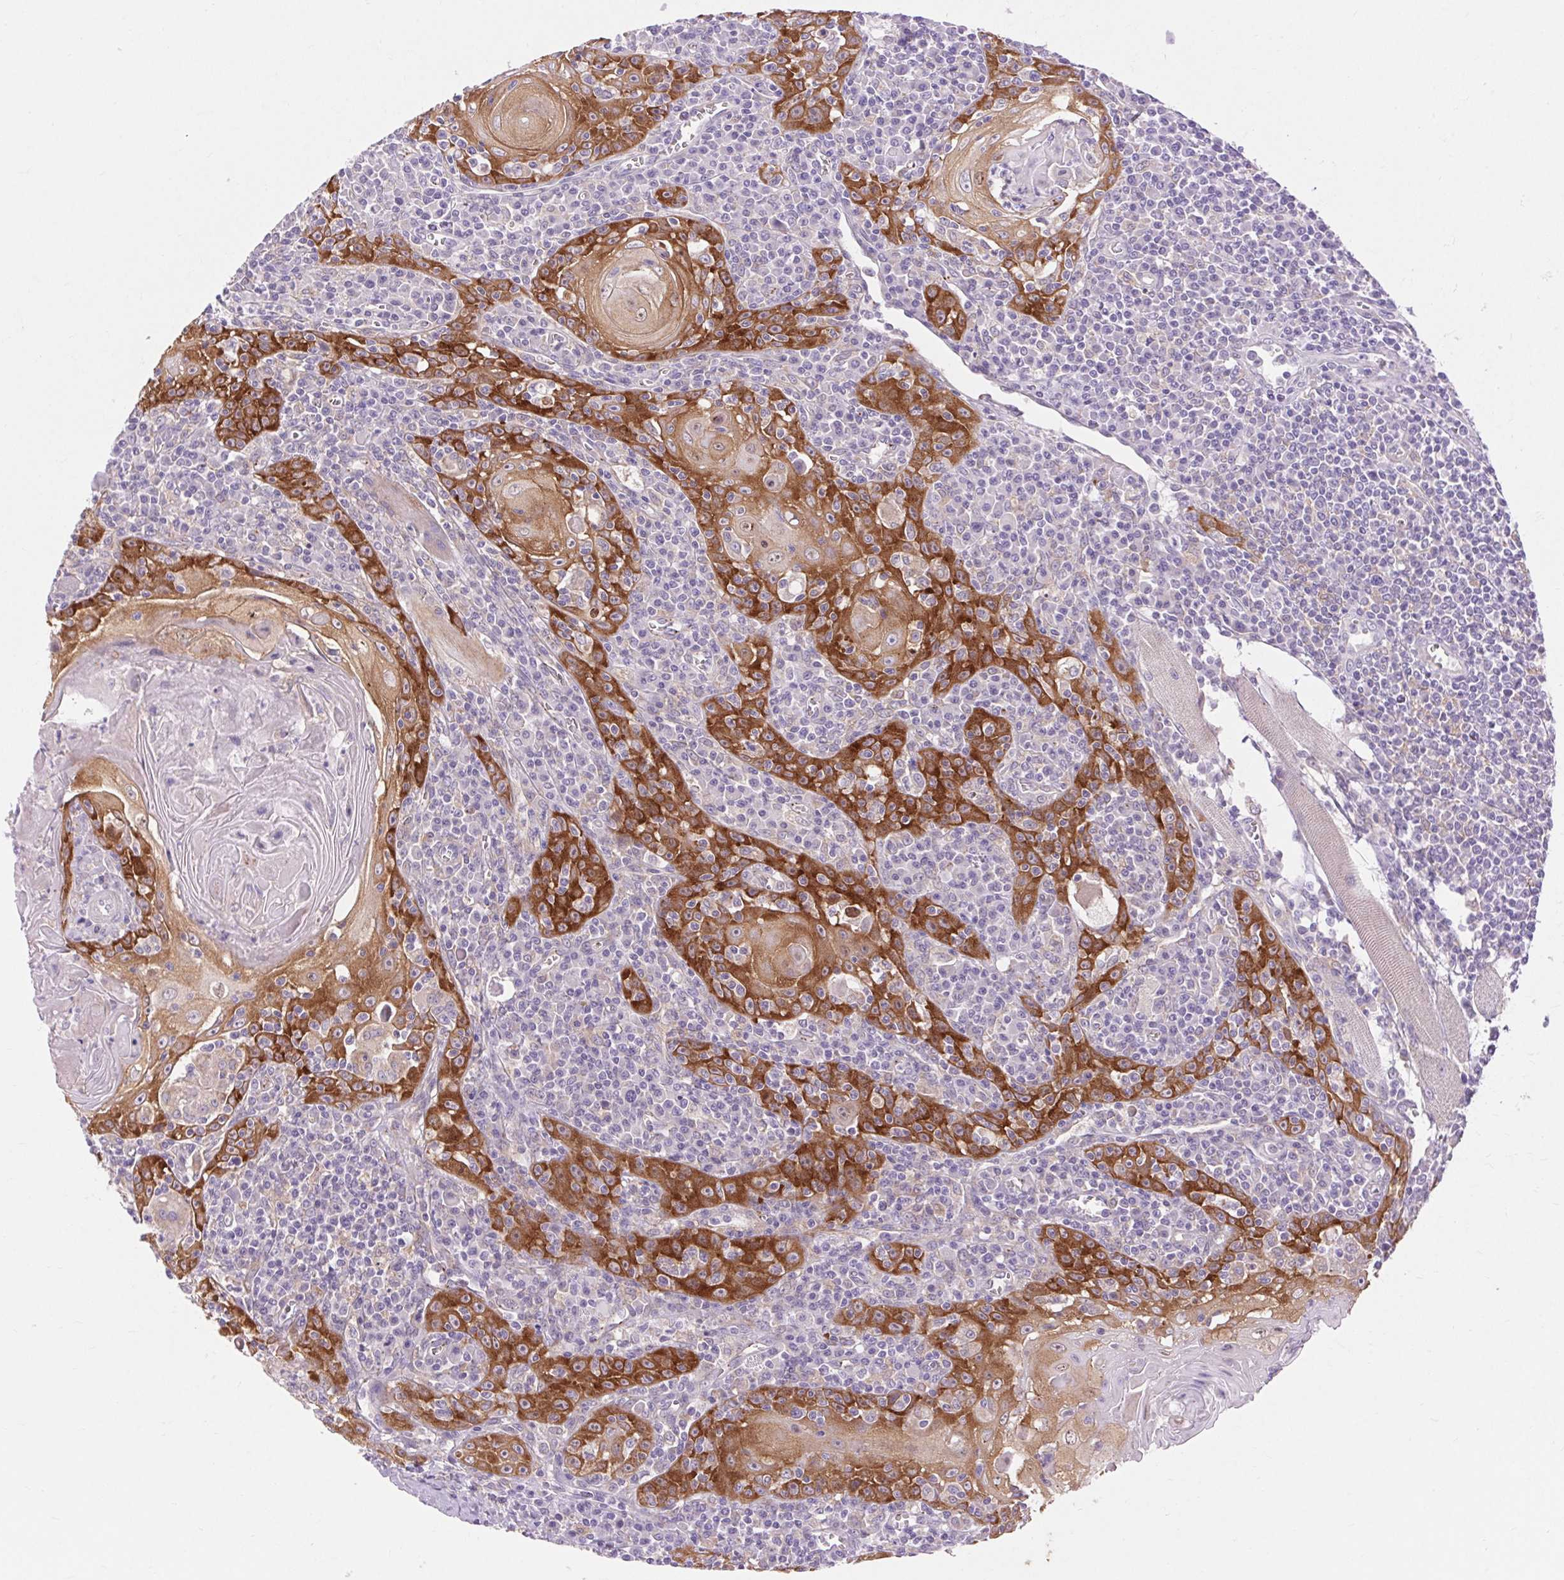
{"staining": {"intensity": "strong", "quantity": ">75%", "location": "cytoplasmic/membranous"}, "tissue": "head and neck cancer", "cell_type": "Tumor cells", "image_type": "cancer", "snomed": [{"axis": "morphology", "description": "Squamous cell carcinoma, NOS"}, {"axis": "topography", "description": "Head-Neck"}], "caption": "Immunohistochemical staining of human head and neck cancer (squamous cell carcinoma) displays high levels of strong cytoplasmic/membranous expression in about >75% of tumor cells. Using DAB (brown) and hematoxylin (blue) stains, captured at high magnification using brightfield microscopy.", "gene": "SOWAHC", "patient": {"sex": "male", "age": 52}}